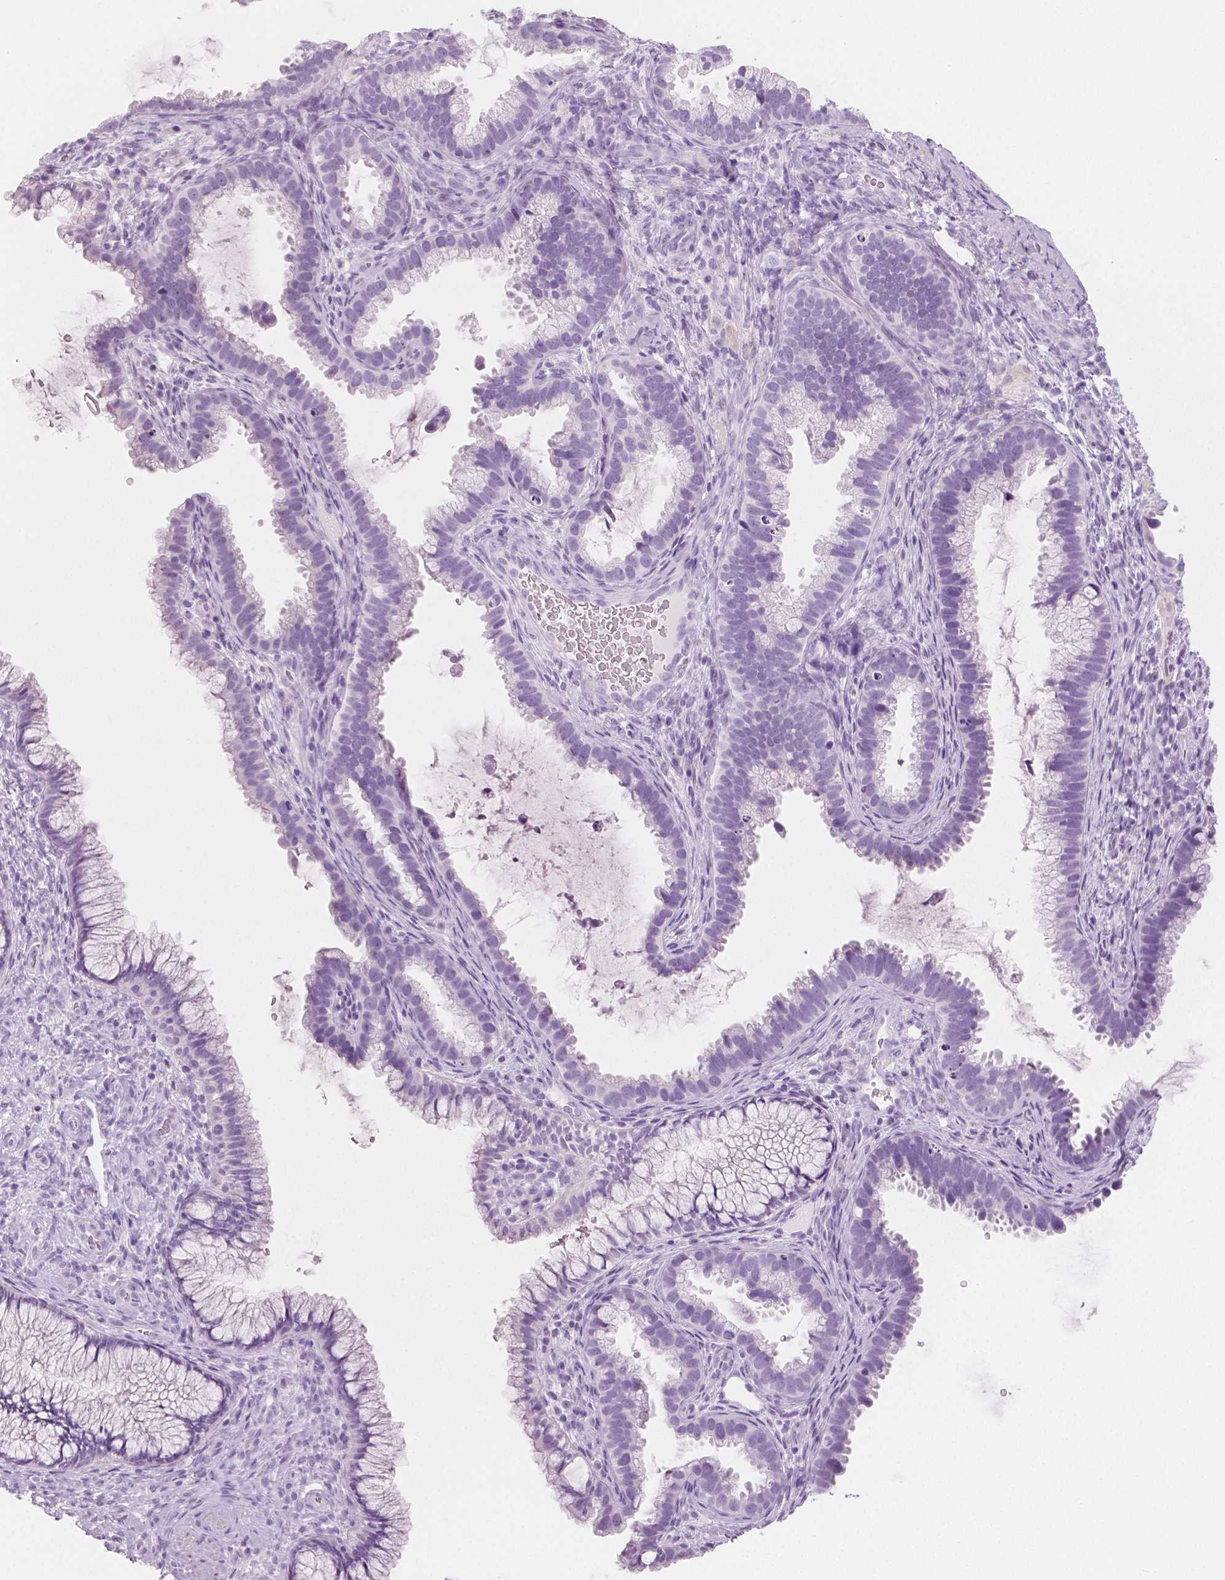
{"staining": {"intensity": "negative", "quantity": "none", "location": "none"}, "tissue": "cervix", "cell_type": "Glandular cells", "image_type": "normal", "snomed": [{"axis": "morphology", "description": "Normal tissue, NOS"}, {"axis": "topography", "description": "Cervix"}], "caption": "Histopathology image shows no protein expression in glandular cells of benign cervix.", "gene": "PLIN4", "patient": {"sex": "female", "age": 34}}